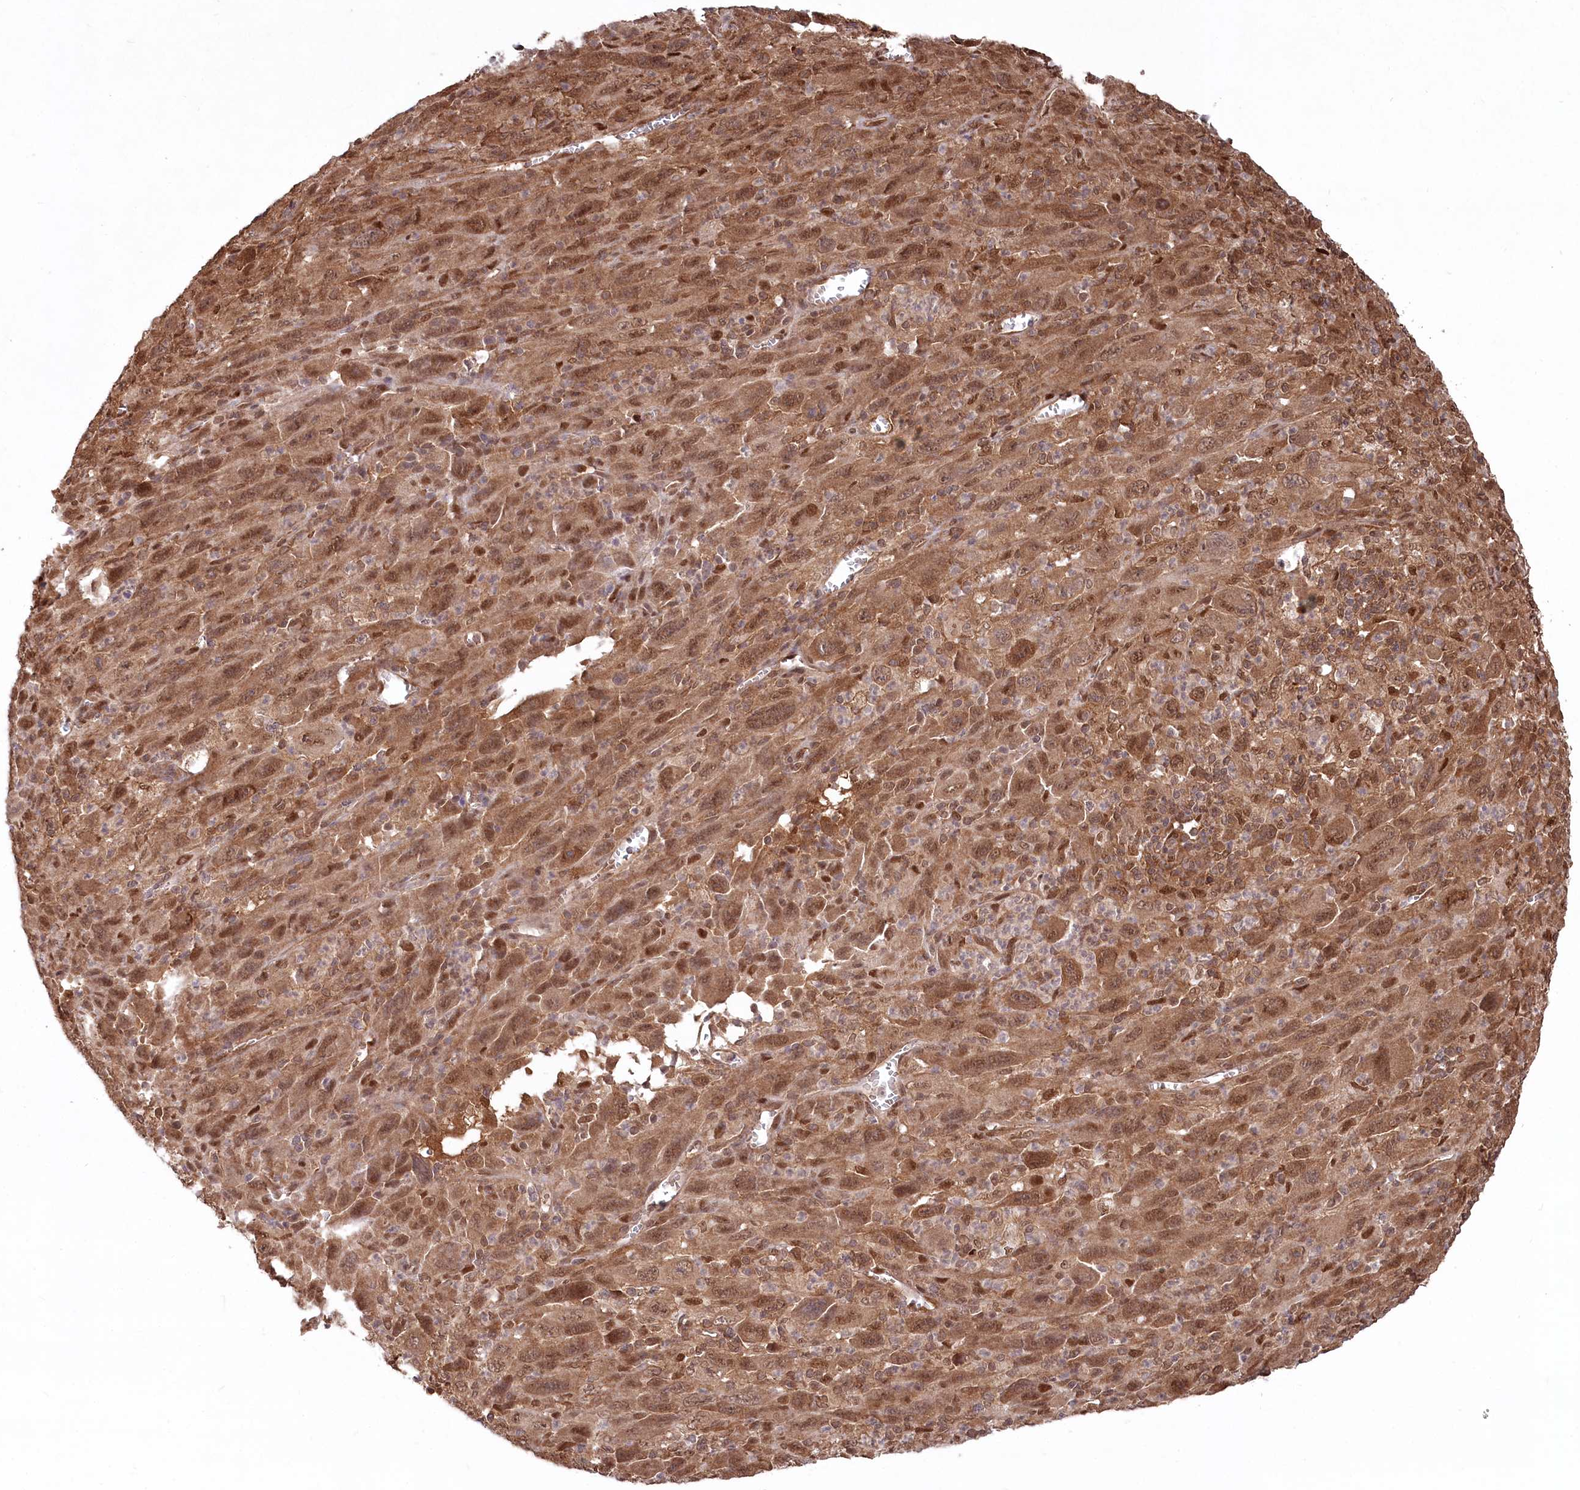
{"staining": {"intensity": "strong", "quantity": ">75%", "location": "cytoplasmic/membranous,nuclear"}, "tissue": "melanoma", "cell_type": "Tumor cells", "image_type": "cancer", "snomed": [{"axis": "morphology", "description": "Malignant melanoma, Metastatic site"}, {"axis": "topography", "description": "Skin"}], "caption": "High-magnification brightfield microscopy of malignant melanoma (metastatic site) stained with DAB (3,3'-diaminobenzidine) (brown) and counterstained with hematoxylin (blue). tumor cells exhibit strong cytoplasmic/membranous and nuclear staining is appreciated in about>75% of cells.", "gene": "PSMA1", "patient": {"sex": "female", "age": 56}}